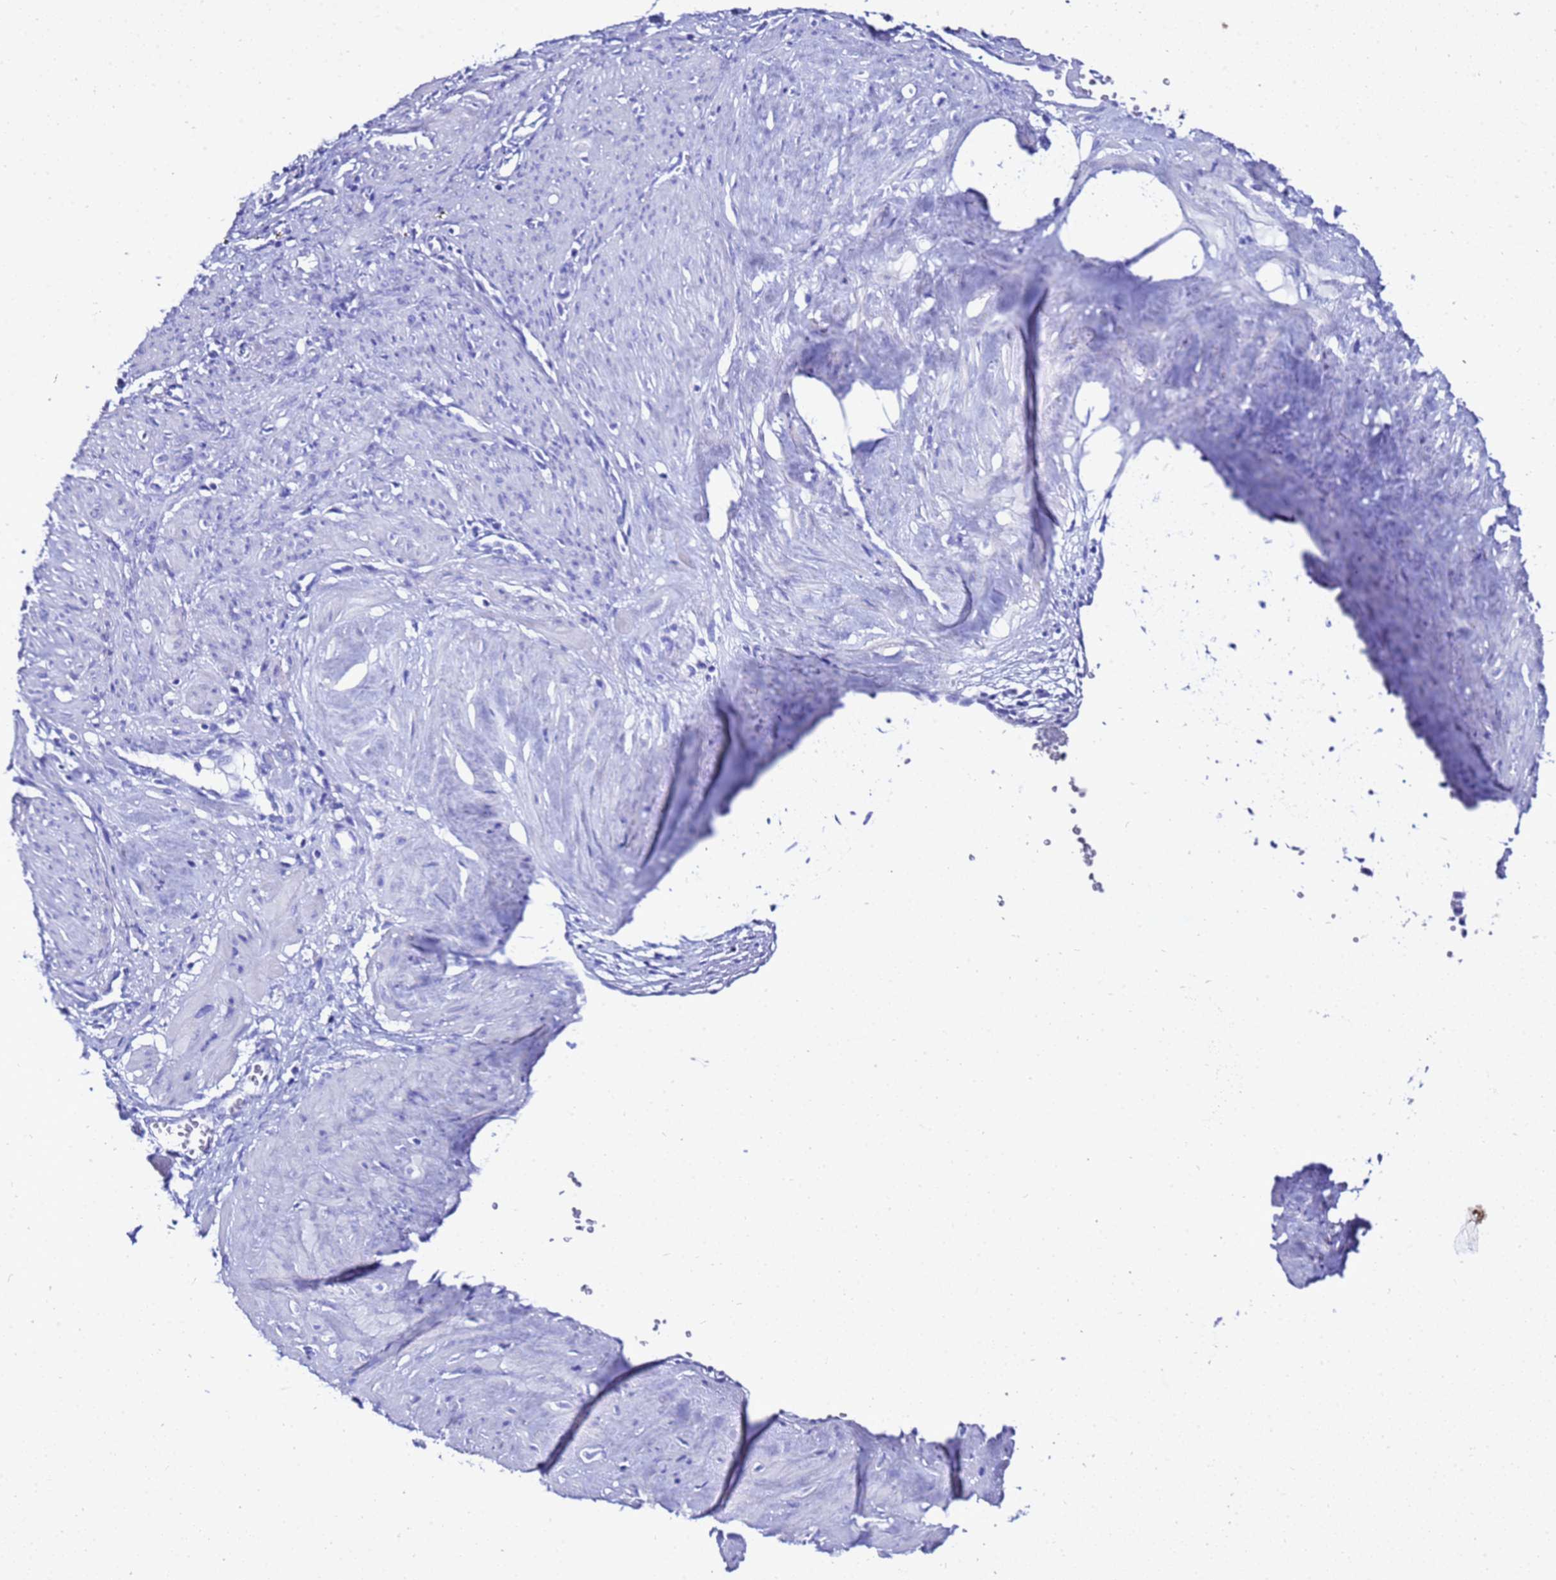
{"staining": {"intensity": "negative", "quantity": "none", "location": "none"}, "tissue": "smooth muscle", "cell_type": "Smooth muscle cells", "image_type": "normal", "snomed": [{"axis": "morphology", "description": "Normal tissue, NOS"}, {"axis": "topography", "description": "Endometrium"}], "caption": "The immunohistochemistry photomicrograph has no significant staining in smooth muscle cells of smooth muscle. (DAB immunohistochemistry (IHC) with hematoxylin counter stain).", "gene": "LIPF", "patient": {"sex": "female", "age": 33}}